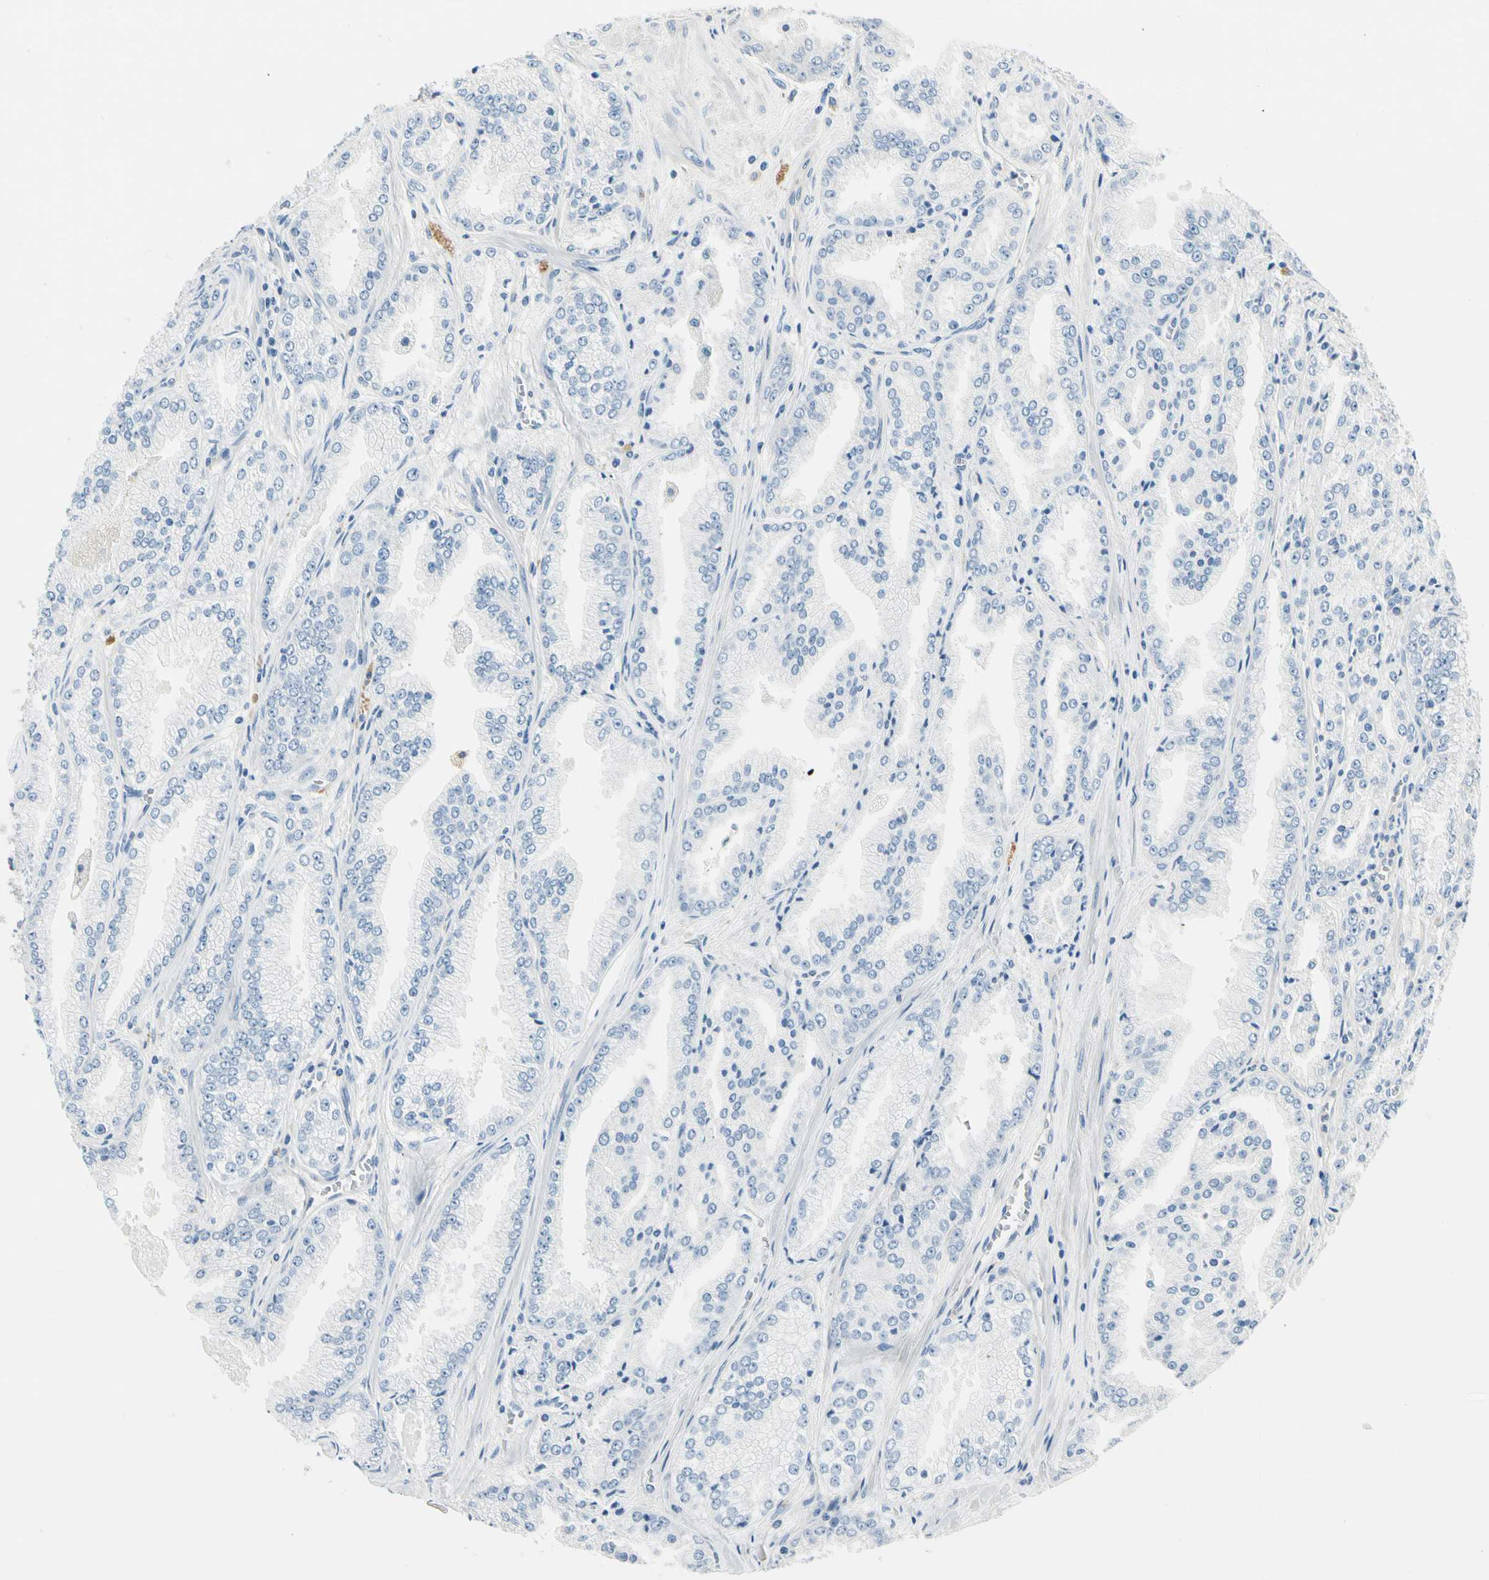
{"staining": {"intensity": "negative", "quantity": "none", "location": "none"}, "tissue": "prostate cancer", "cell_type": "Tumor cells", "image_type": "cancer", "snomed": [{"axis": "morphology", "description": "Adenocarcinoma, High grade"}, {"axis": "topography", "description": "Prostate"}], "caption": "High-grade adenocarcinoma (prostate) was stained to show a protein in brown. There is no significant positivity in tumor cells.", "gene": "TGFBR3", "patient": {"sex": "male", "age": 61}}